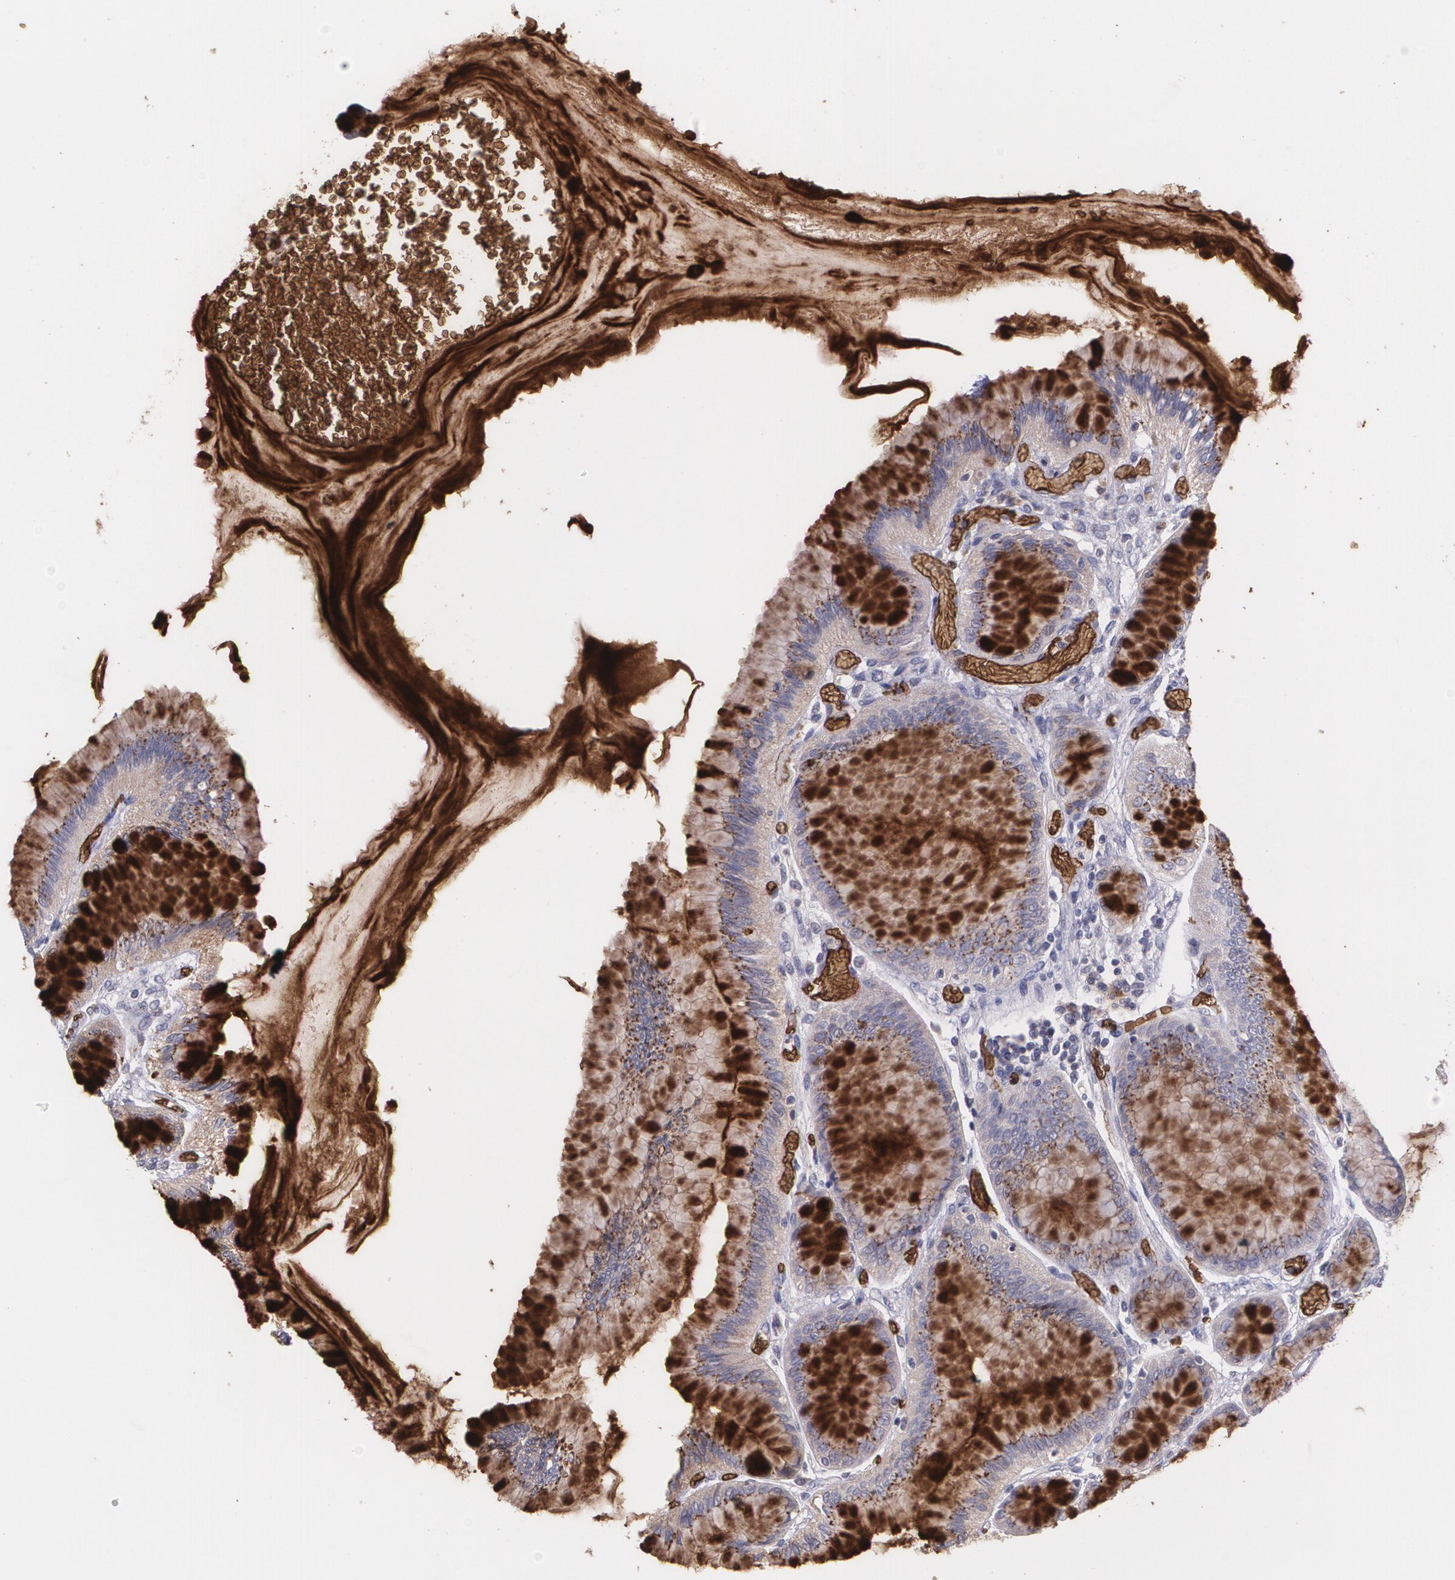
{"staining": {"intensity": "moderate", "quantity": ">75%", "location": "cytoplasmic/membranous"}, "tissue": "stomach", "cell_type": "Glandular cells", "image_type": "normal", "snomed": [{"axis": "morphology", "description": "Normal tissue, NOS"}, {"axis": "morphology", "description": "Adenocarcinoma, NOS"}, {"axis": "topography", "description": "Stomach"}, {"axis": "topography", "description": "Stomach, lower"}], "caption": "High-magnification brightfield microscopy of unremarkable stomach stained with DAB (brown) and counterstained with hematoxylin (blue). glandular cells exhibit moderate cytoplasmic/membranous staining is appreciated in approximately>75% of cells.", "gene": "SLC2A1", "patient": {"sex": "female", "age": 65}}